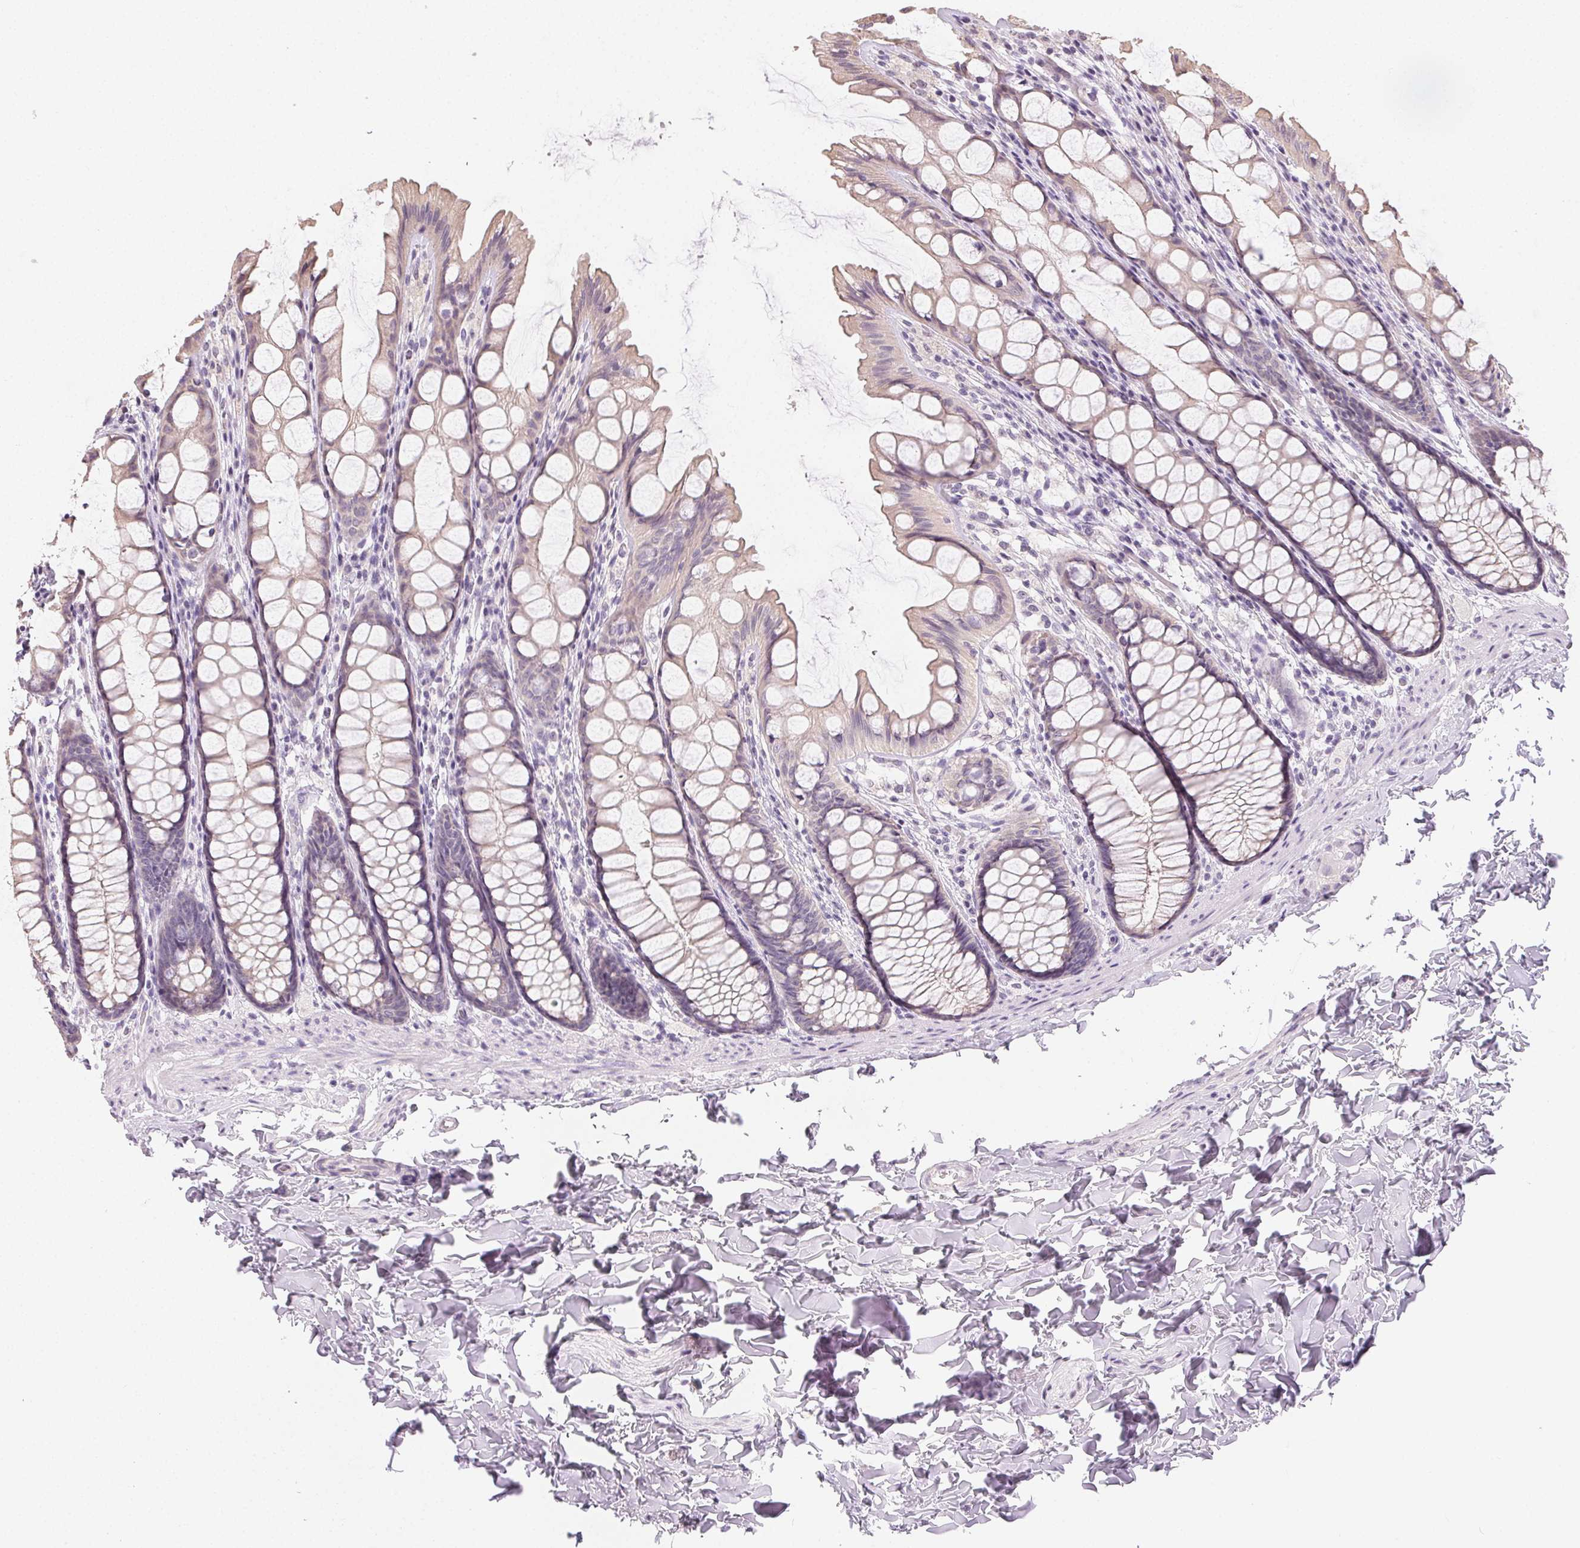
{"staining": {"intensity": "negative", "quantity": "none", "location": "none"}, "tissue": "colon", "cell_type": "Endothelial cells", "image_type": "normal", "snomed": [{"axis": "morphology", "description": "Normal tissue, NOS"}, {"axis": "topography", "description": "Colon"}], "caption": "Image shows no protein staining in endothelial cells of benign colon. (IHC, brightfield microscopy, high magnification).", "gene": "SFTPD", "patient": {"sex": "male", "age": 47}}